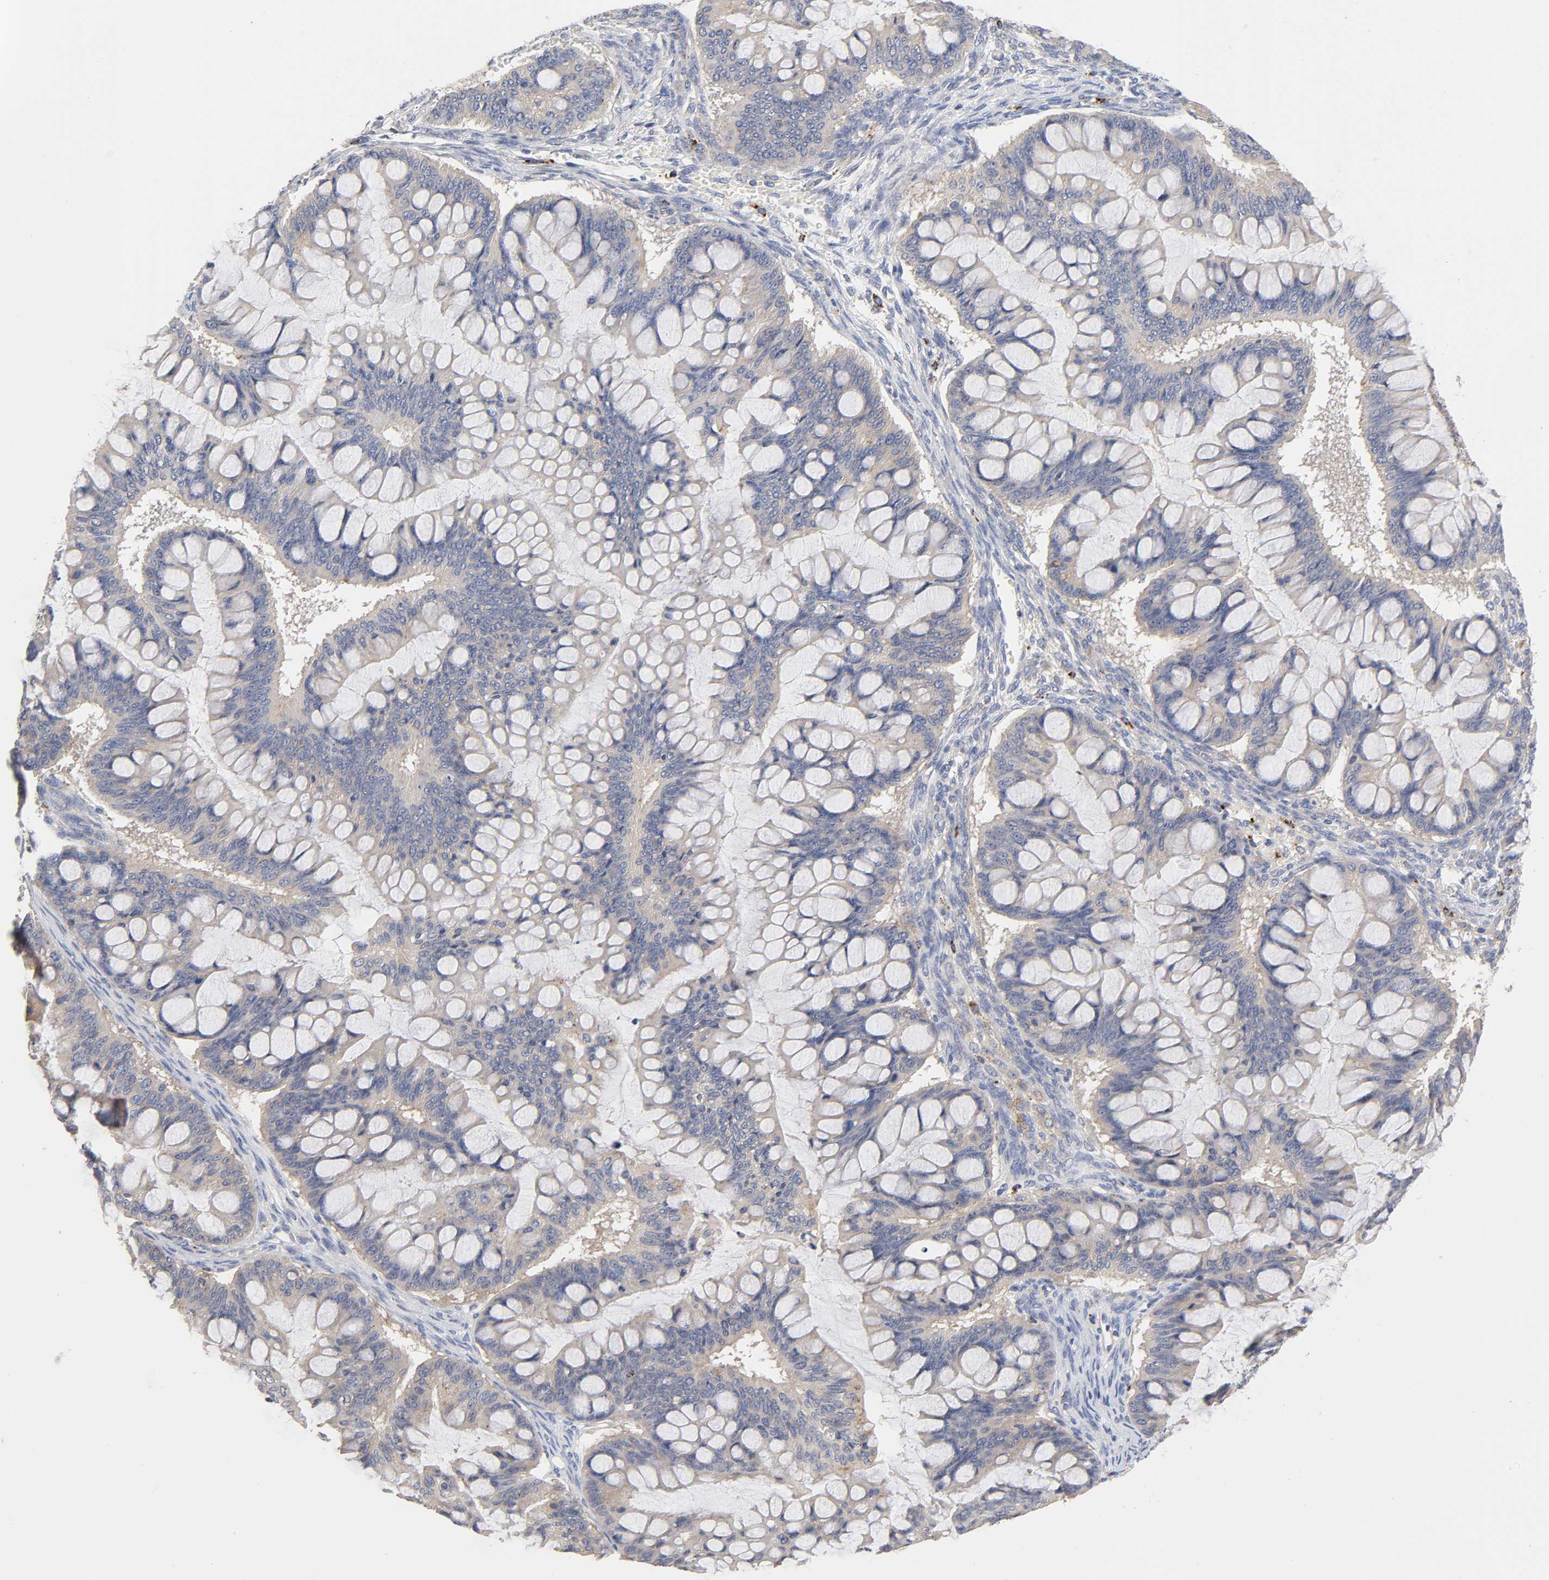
{"staining": {"intensity": "weak", "quantity": ">75%", "location": "cytoplasmic/membranous"}, "tissue": "ovarian cancer", "cell_type": "Tumor cells", "image_type": "cancer", "snomed": [{"axis": "morphology", "description": "Cystadenocarcinoma, mucinous, NOS"}, {"axis": "topography", "description": "Ovary"}], "caption": "Human mucinous cystadenocarcinoma (ovarian) stained for a protein (brown) displays weak cytoplasmic/membranous positive staining in approximately >75% of tumor cells.", "gene": "C17orf75", "patient": {"sex": "female", "age": 73}}